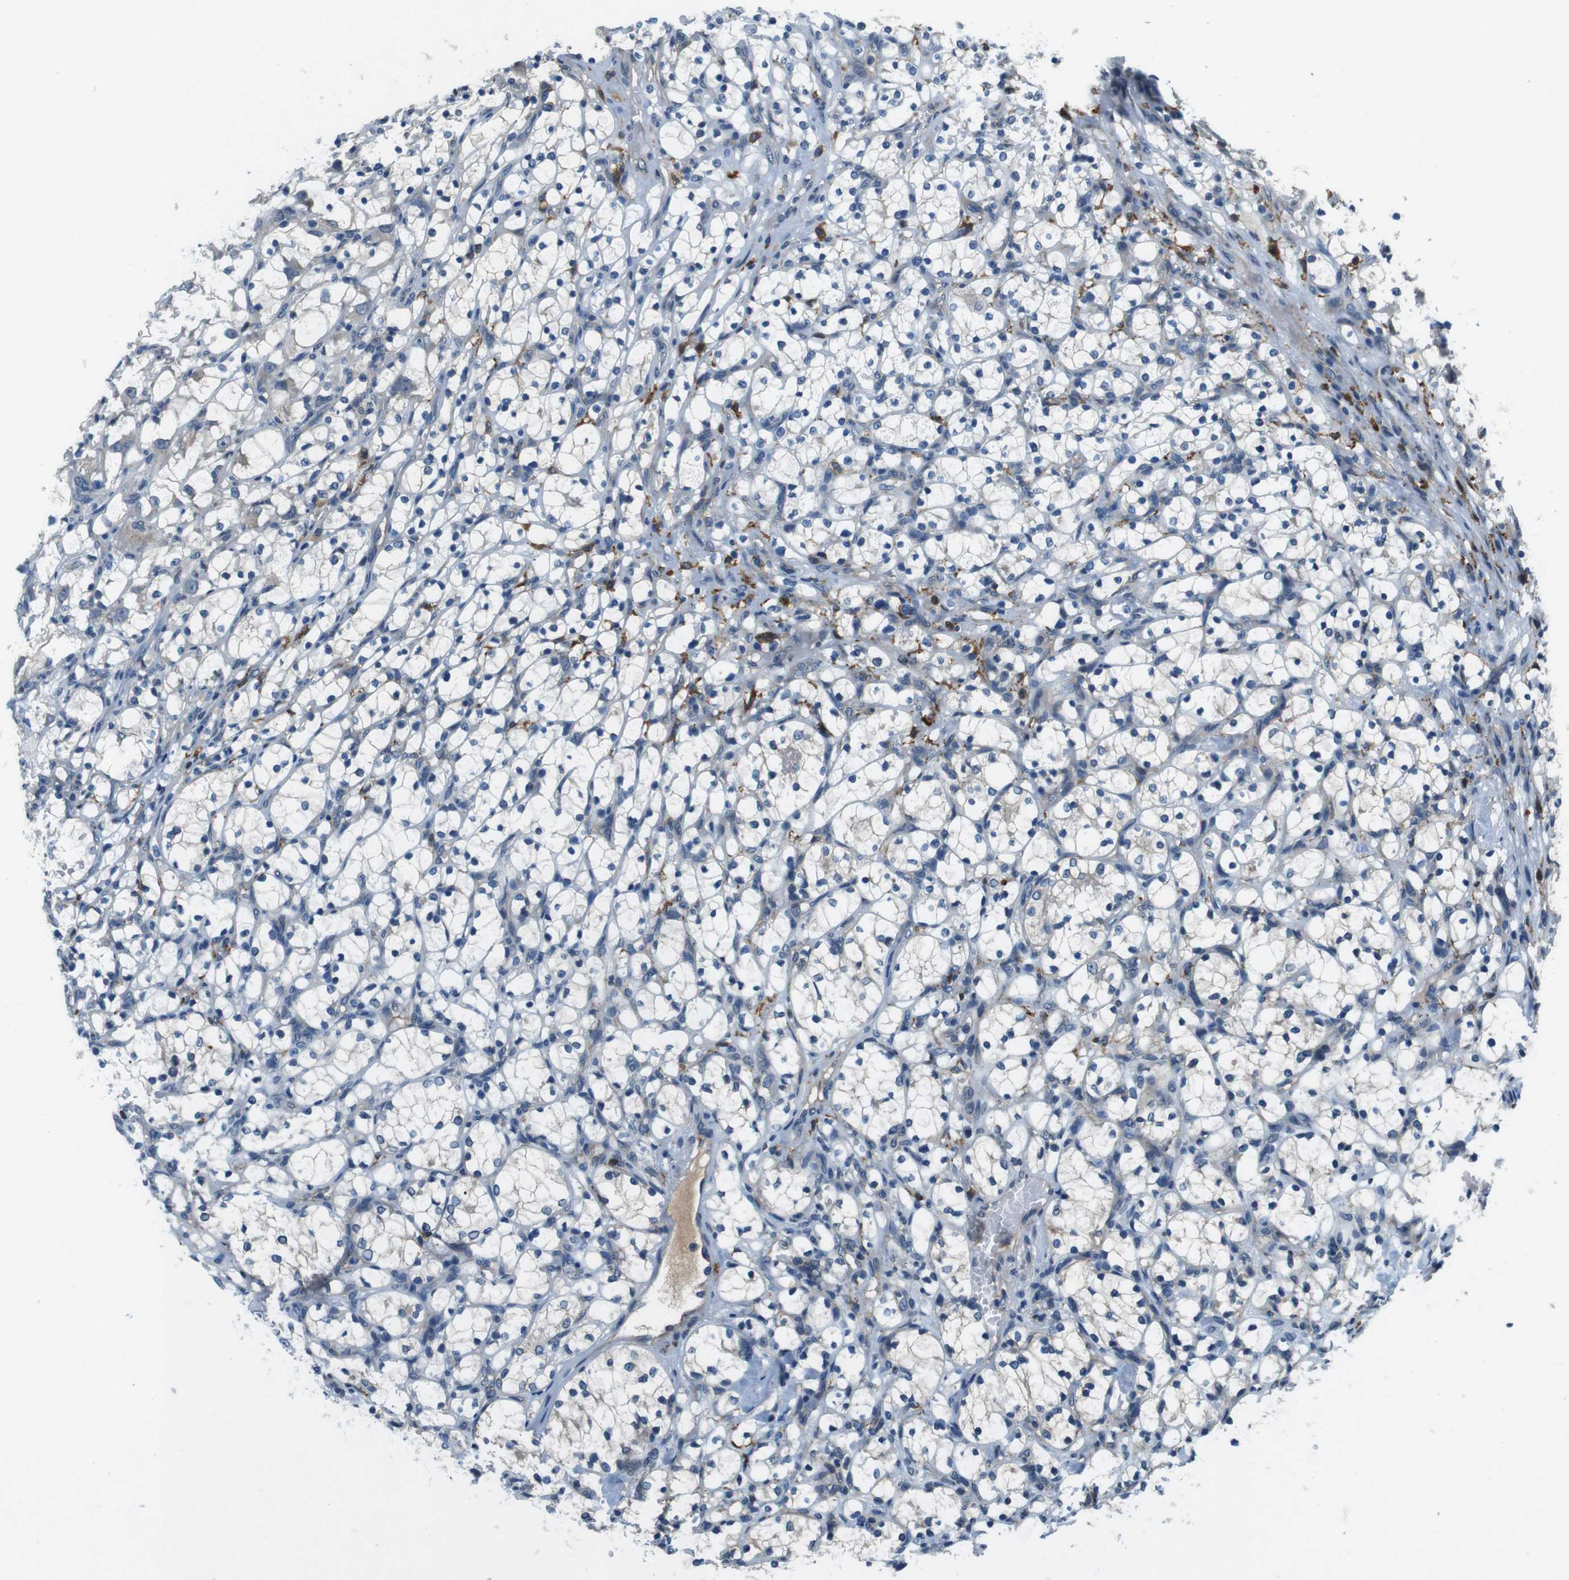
{"staining": {"intensity": "negative", "quantity": "none", "location": "none"}, "tissue": "renal cancer", "cell_type": "Tumor cells", "image_type": "cancer", "snomed": [{"axis": "morphology", "description": "Adenocarcinoma, NOS"}, {"axis": "topography", "description": "Kidney"}], "caption": "Histopathology image shows no significant protein staining in tumor cells of renal adenocarcinoma. (DAB IHC, high magnification).", "gene": "CD163L1", "patient": {"sex": "female", "age": 69}}